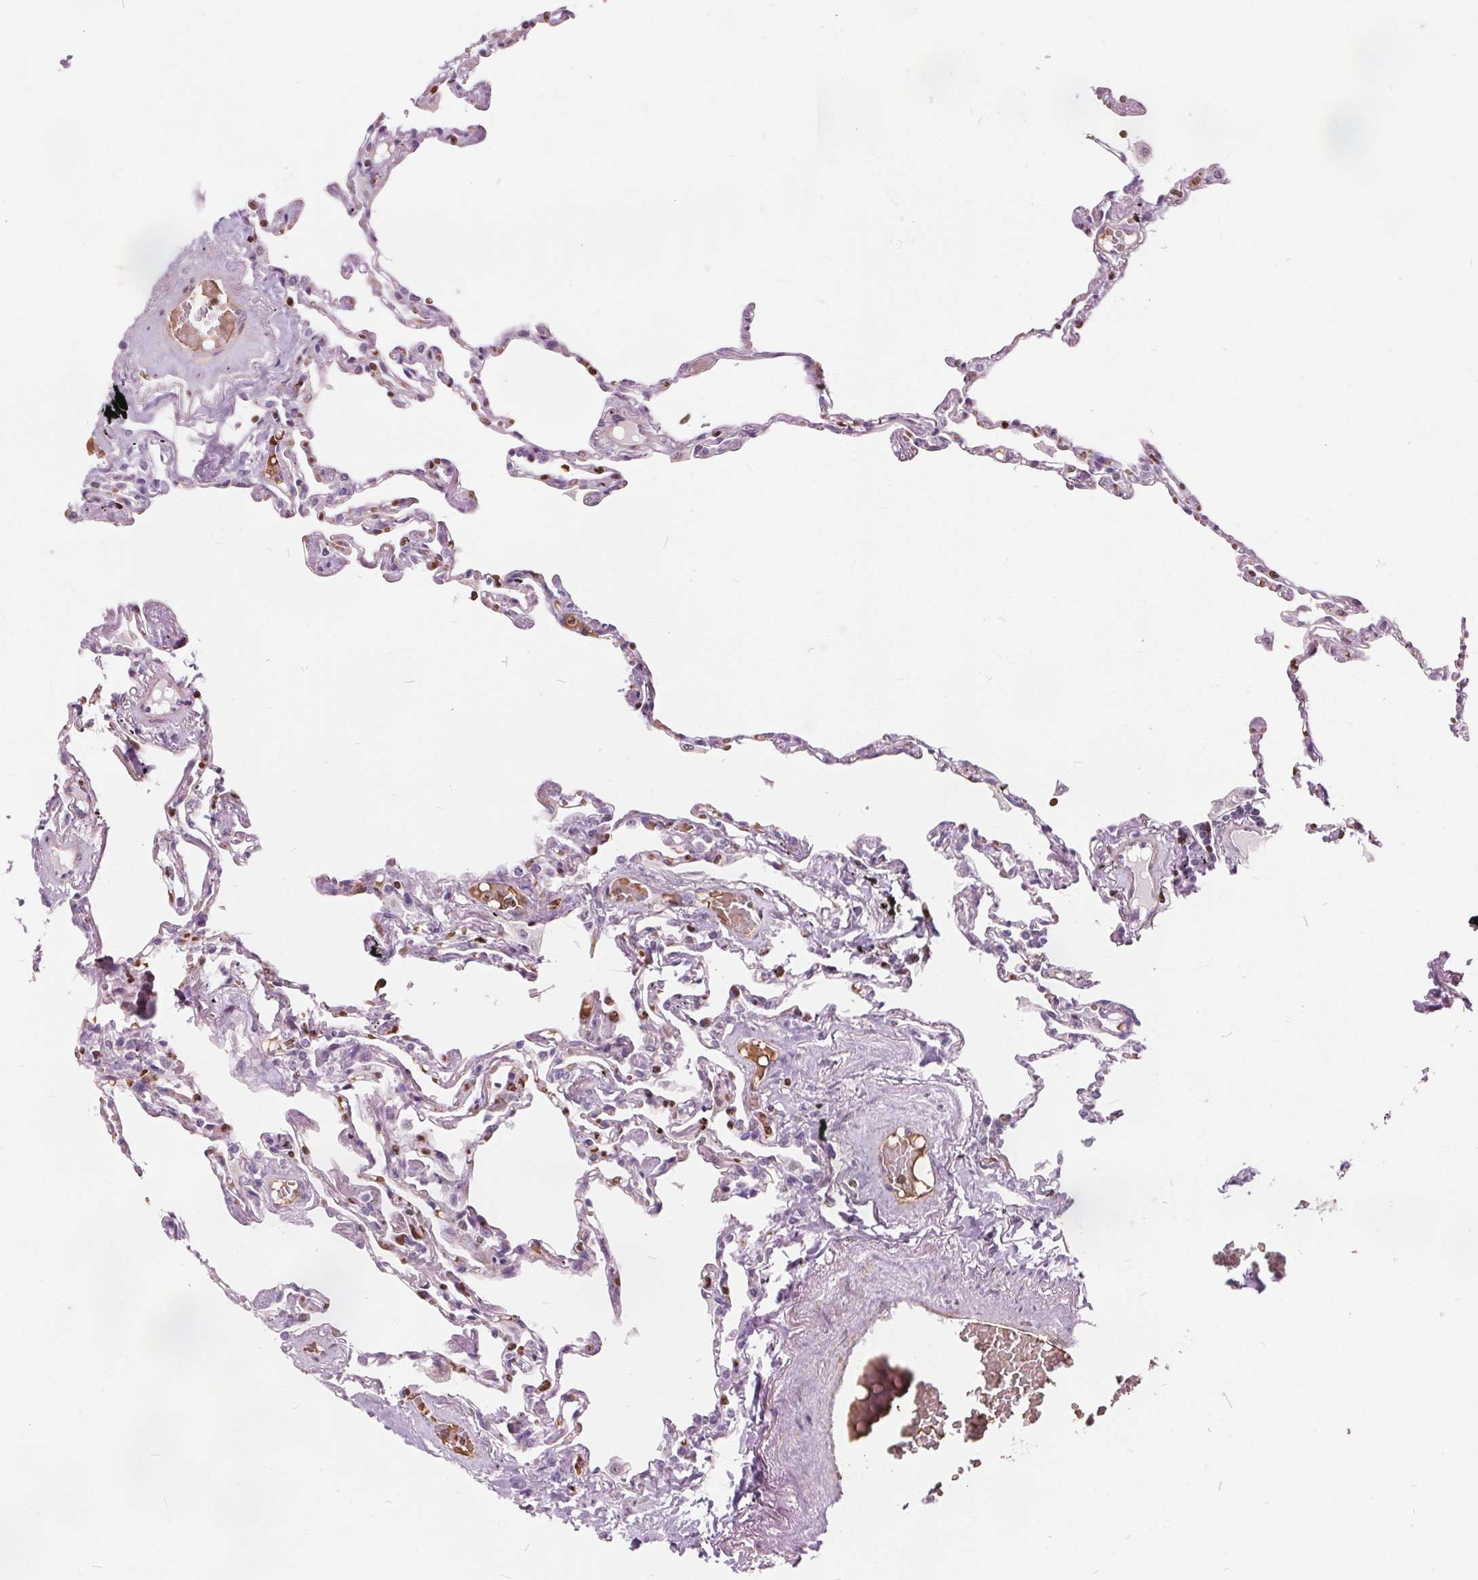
{"staining": {"intensity": "moderate", "quantity": "<25%", "location": "cytoplasmic/membranous,nuclear"}, "tissue": "lung", "cell_type": "Alveolar cells", "image_type": "normal", "snomed": [{"axis": "morphology", "description": "Normal tissue, NOS"}, {"axis": "topography", "description": "Lung"}], "caption": "Unremarkable lung demonstrates moderate cytoplasmic/membranous,nuclear staining in approximately <25% of alveolar cells, visualized by immunohistochemistry. (DAB (3,3'-diaminobenzidine) = brown stain, brightfield microscopy at high magnification).", "gene": "ISLR2", "patient": {"sex": "female", "age": 67}}